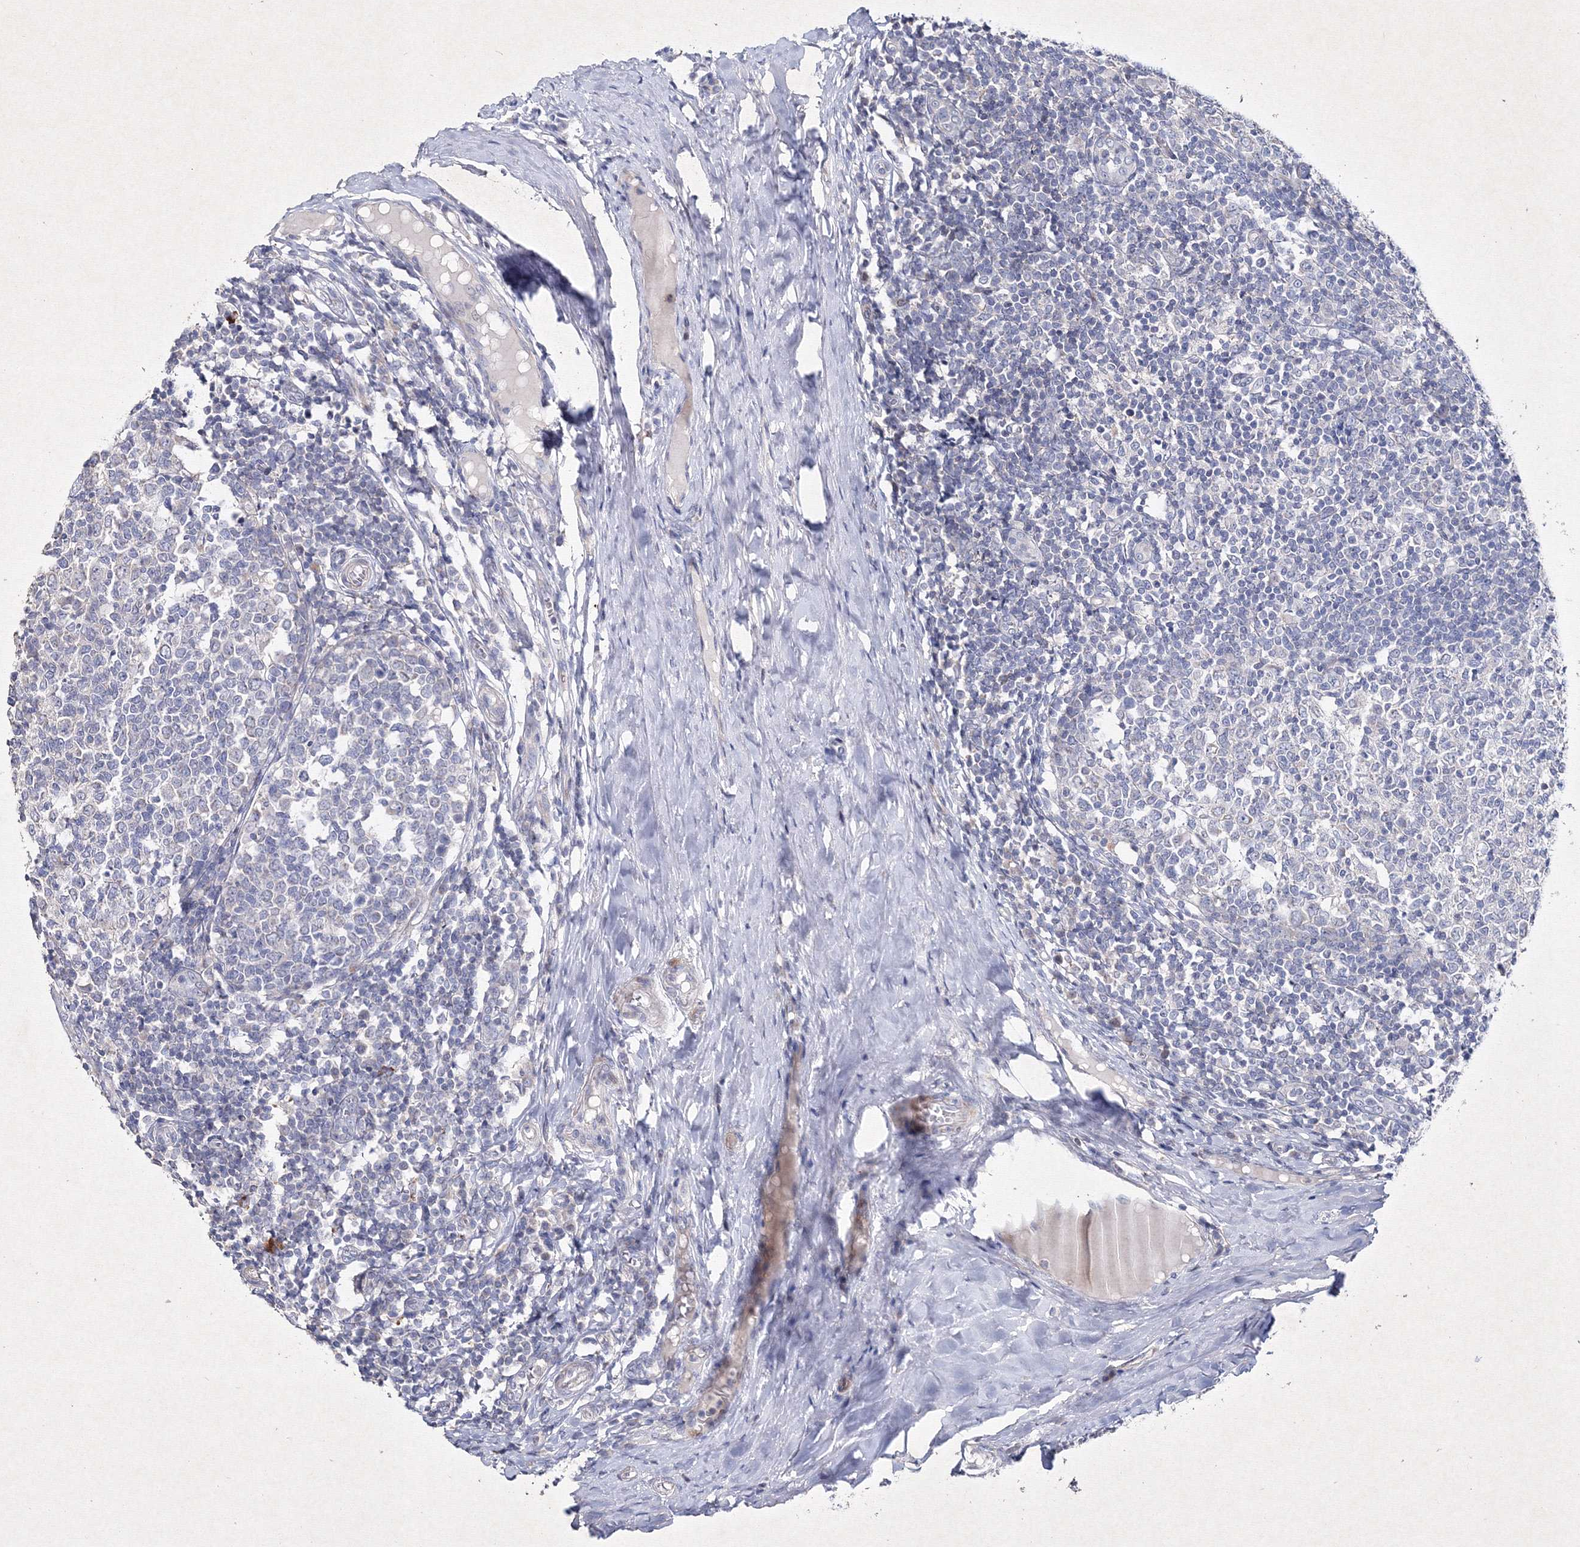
{"staining": {"intensity": "negative", "quantity": "none", "location": "none"}, "tissue": "tonsil", "cell_type": "Germinal center cells", "image_type": "normal", "snomed": [{"axis": "morphology", "description": "Normal tissue, NOS"}, {"axis": "topography", "description": "Tonsil"}], "caption": "Tonsil was stained to show a protein in brown. There is no significant staining in germinal center cells. (DAB IHC with hematoxylin counter stain).", "gene": "SMIM29", "patient": {"sex": "female", "age": 19}}